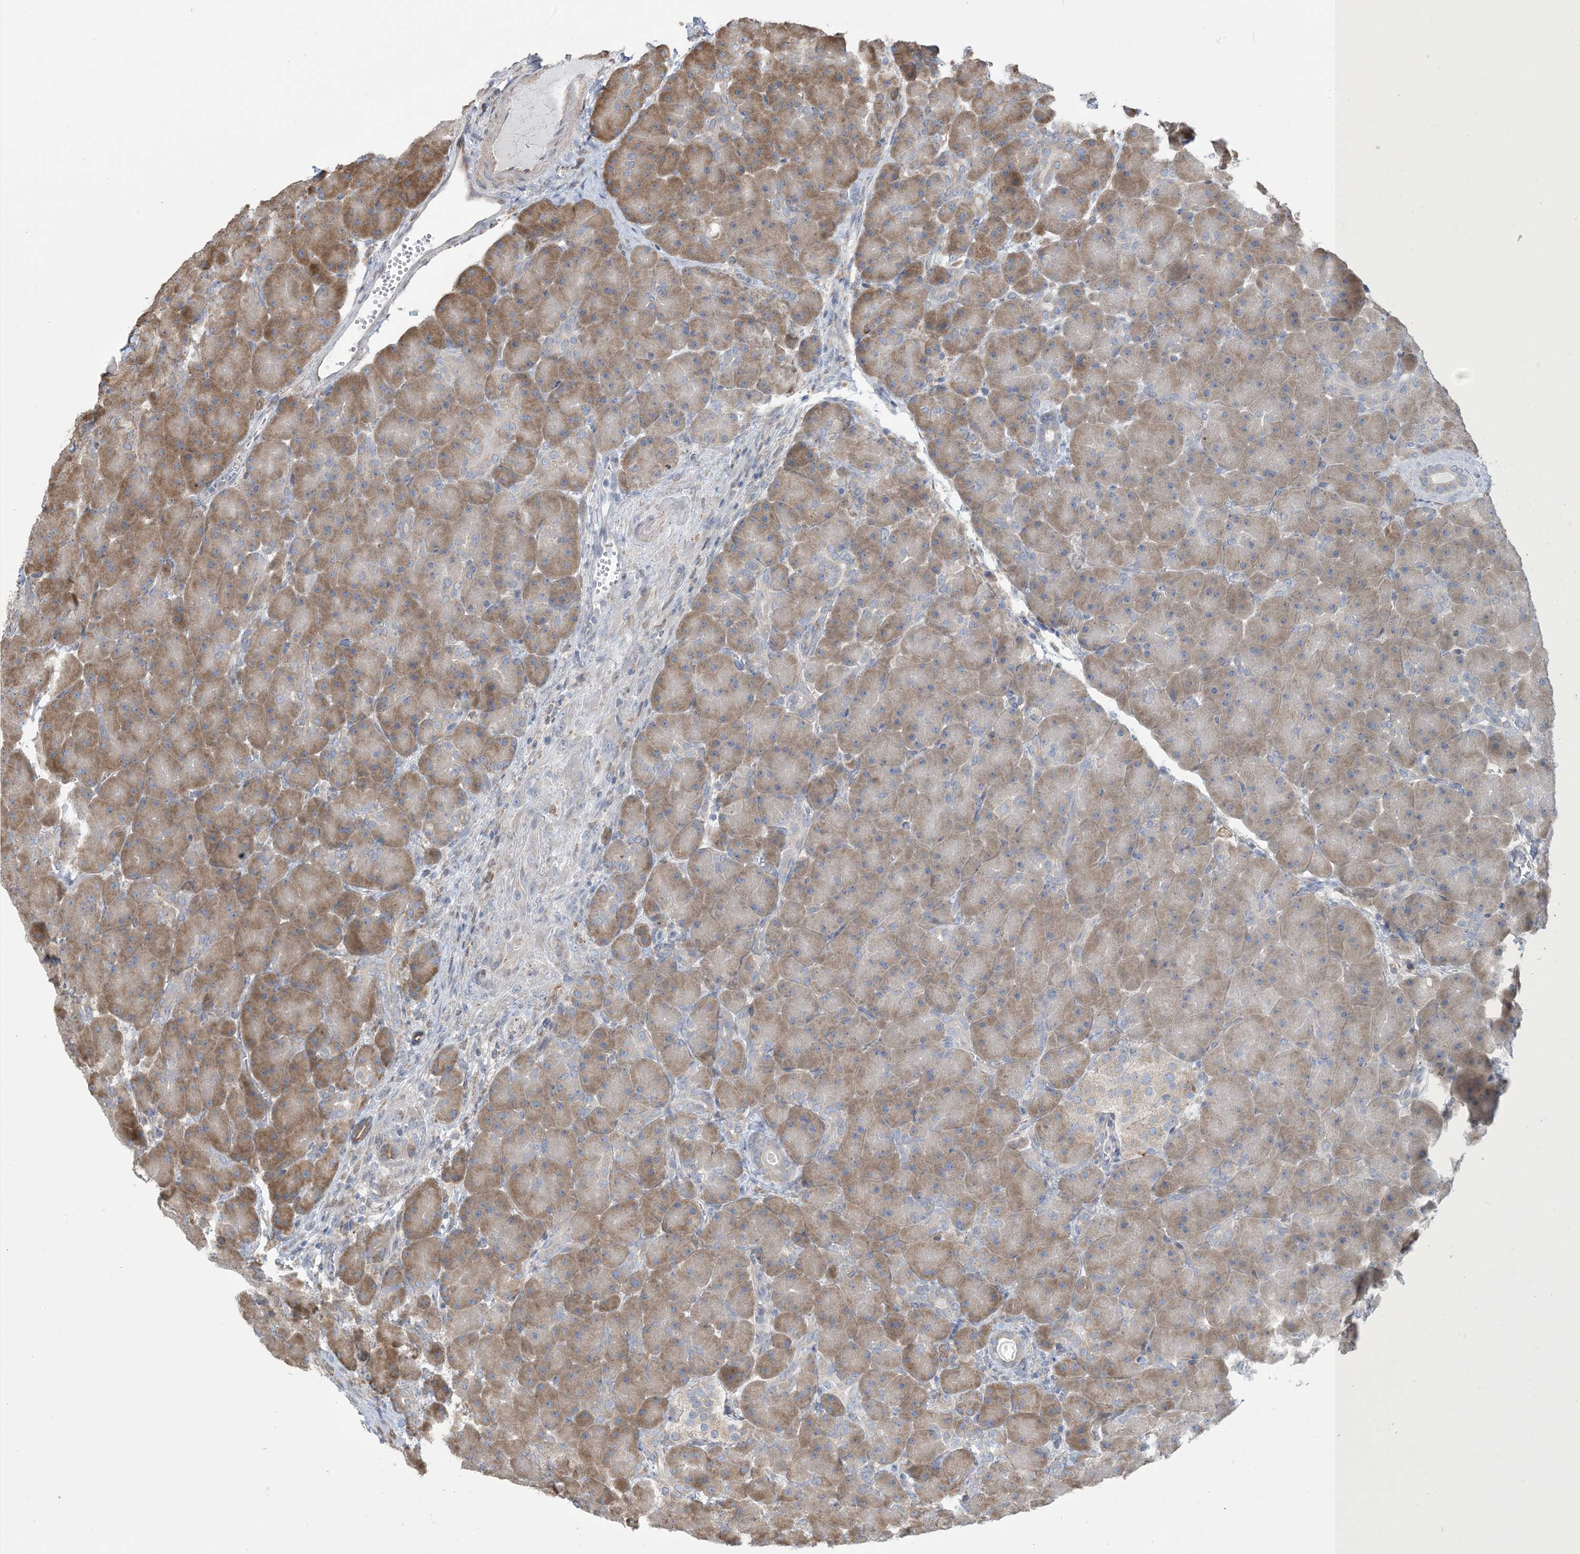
{"staining": {"intensity": "moderate", "quantity": ">75%", "location": "cytoplasmic/membranous"}, "tissue": "pancreas", "cell_type": "Exocrine glandular cells", "image_type": "normal", "snomed": [{"axis": "morphology", "description": "Normal tissue, NOS"}, {"axis": "topography", "description": "Pancreas"}], "caption": "About >75% of exocrine glandular cells in benign human pancreas show moderate cytoplasmic/membranous protein expression as visualized by brown immunohistochemical staining.", "gene": "SHANK1", "patient": {"sex": "male", "age": 66}}